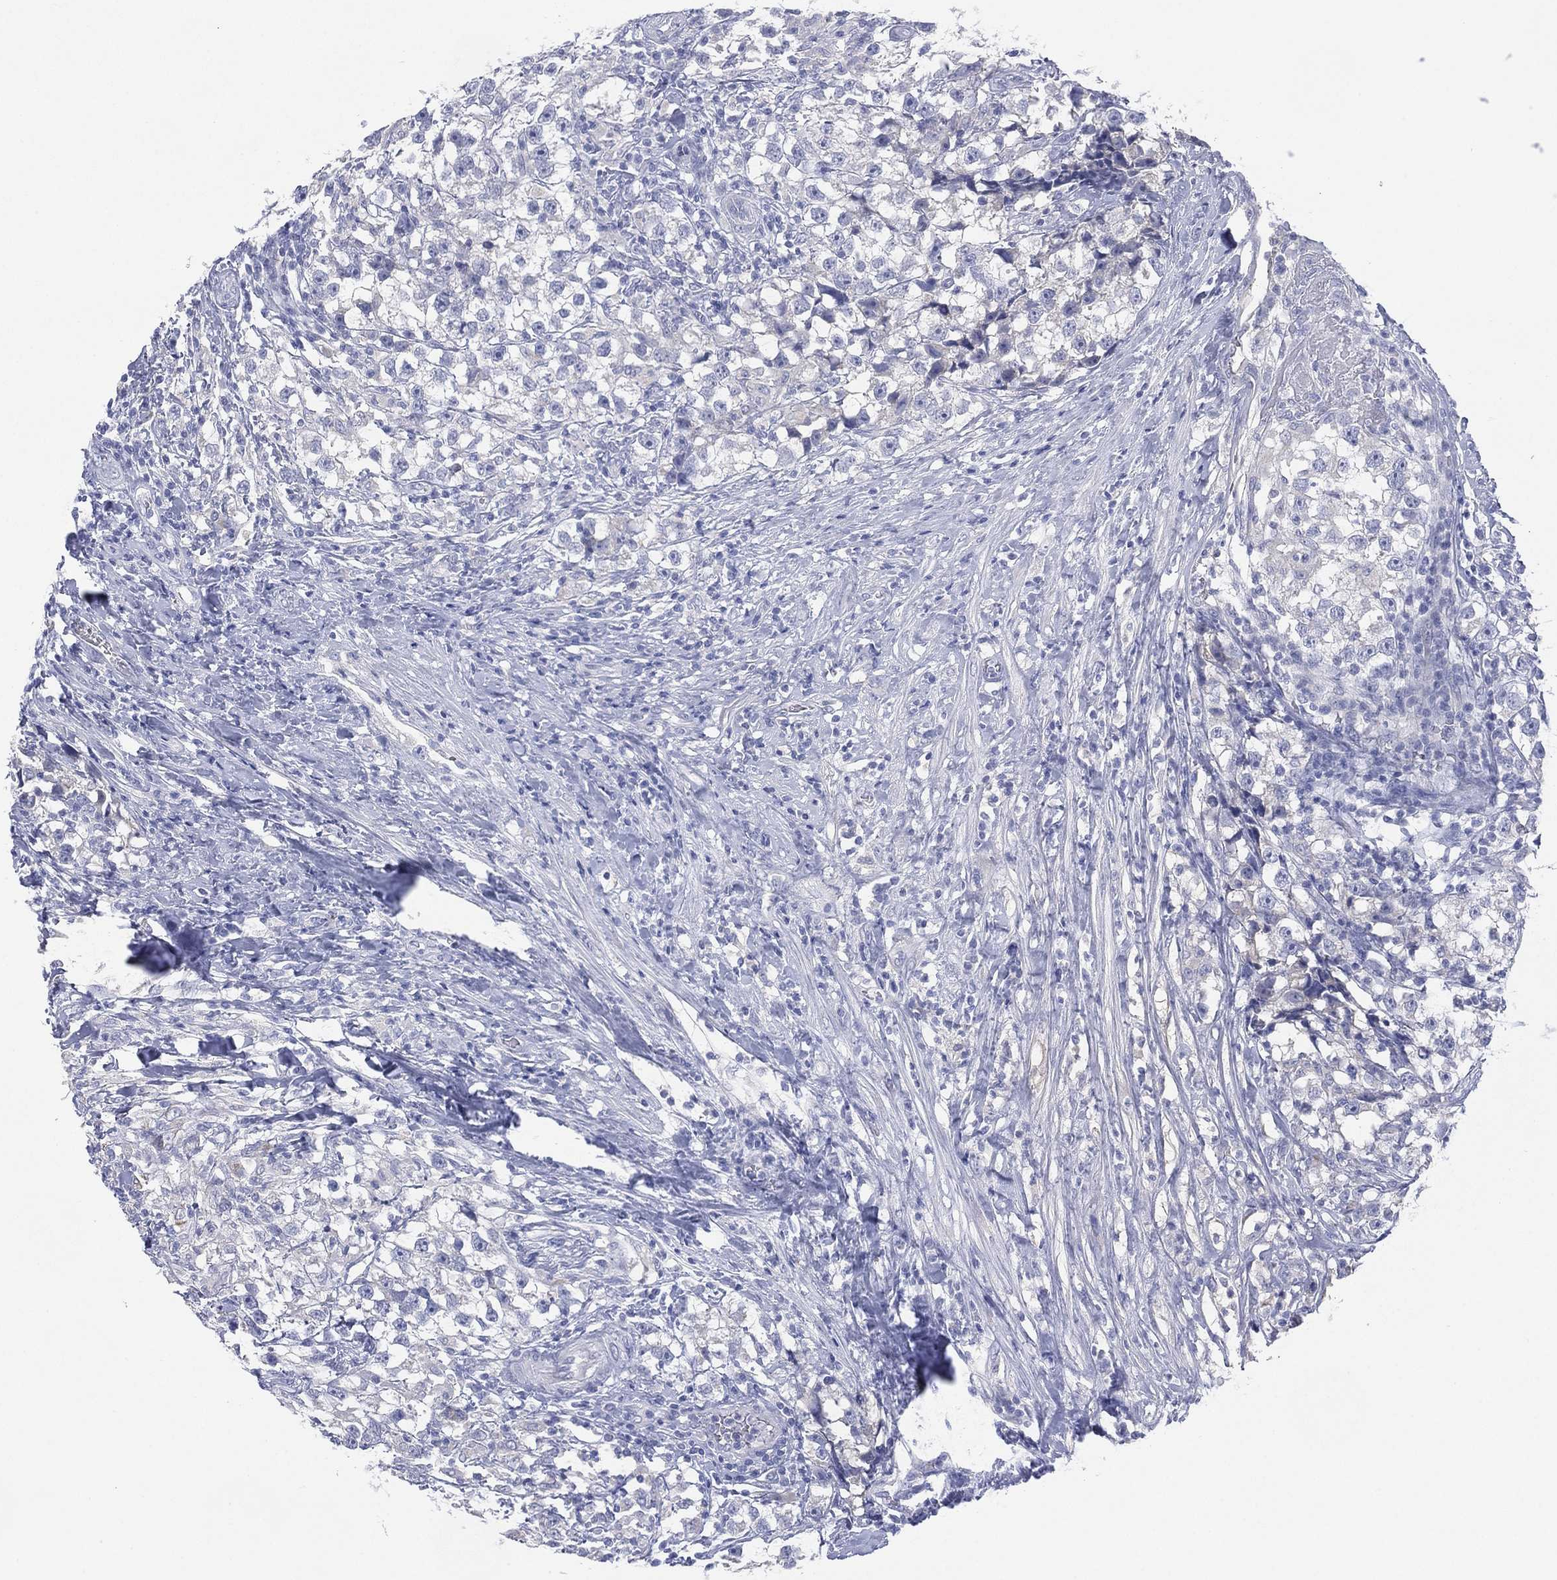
{"staining": {"intensity": "negative", "quantity": "none", "location": "none"}, "tissue": "testis cancer", "cell_type": "Tumor cells", "image_type": "cancer", "snomed": [{"axis": "morphology", "description": "Seminoma, NOS"}, {"axis": "topography", "description": "Testis"}], "caption": "Immunohistochemistry (IHC) image of human seminoma (testis) stained for a protein (brown), which reveals no positivity in tumor cells.", "gene": "CYP2D6", "patient": {"sex": "male", "age": 46}}